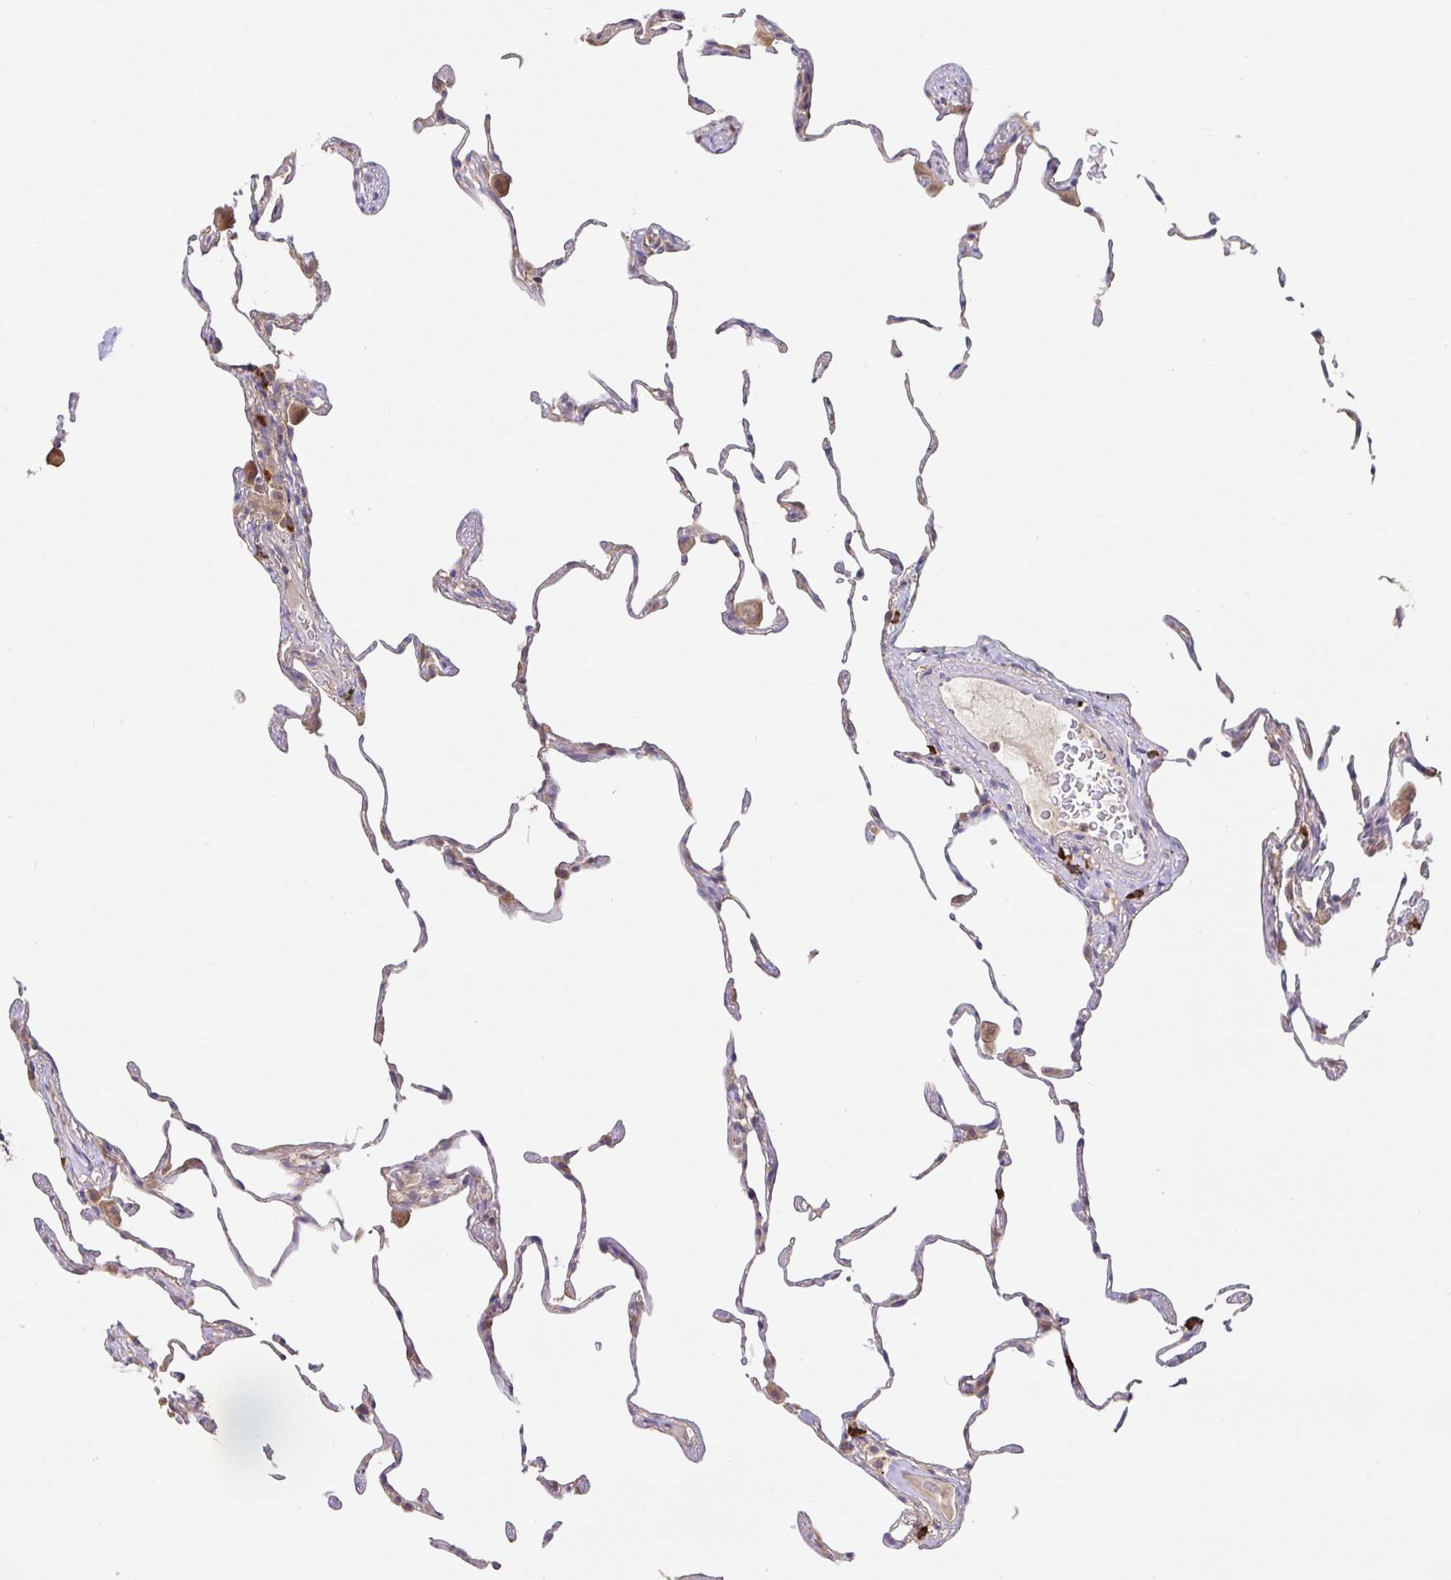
{"staining": {"intensity": "weak", "quantity": "<25%", "location": "cytoplasmic/membranous"}, "tissue": "lung", "cell_type": "Alveolar cells", "image_type": "normal", "snomed": [{"axis": "morphology", "description": "Normal tissue, NOS"}, {"axis": "topography", "description": "Lung"}], "caption": "A high-resolution micrograph shows immunohistochemistry (IHC) staining of benign lung, which shows no significant positivity in alveolar cells.", "gene": "HAGH", "patient": {"sex": "female", "age": 57}}